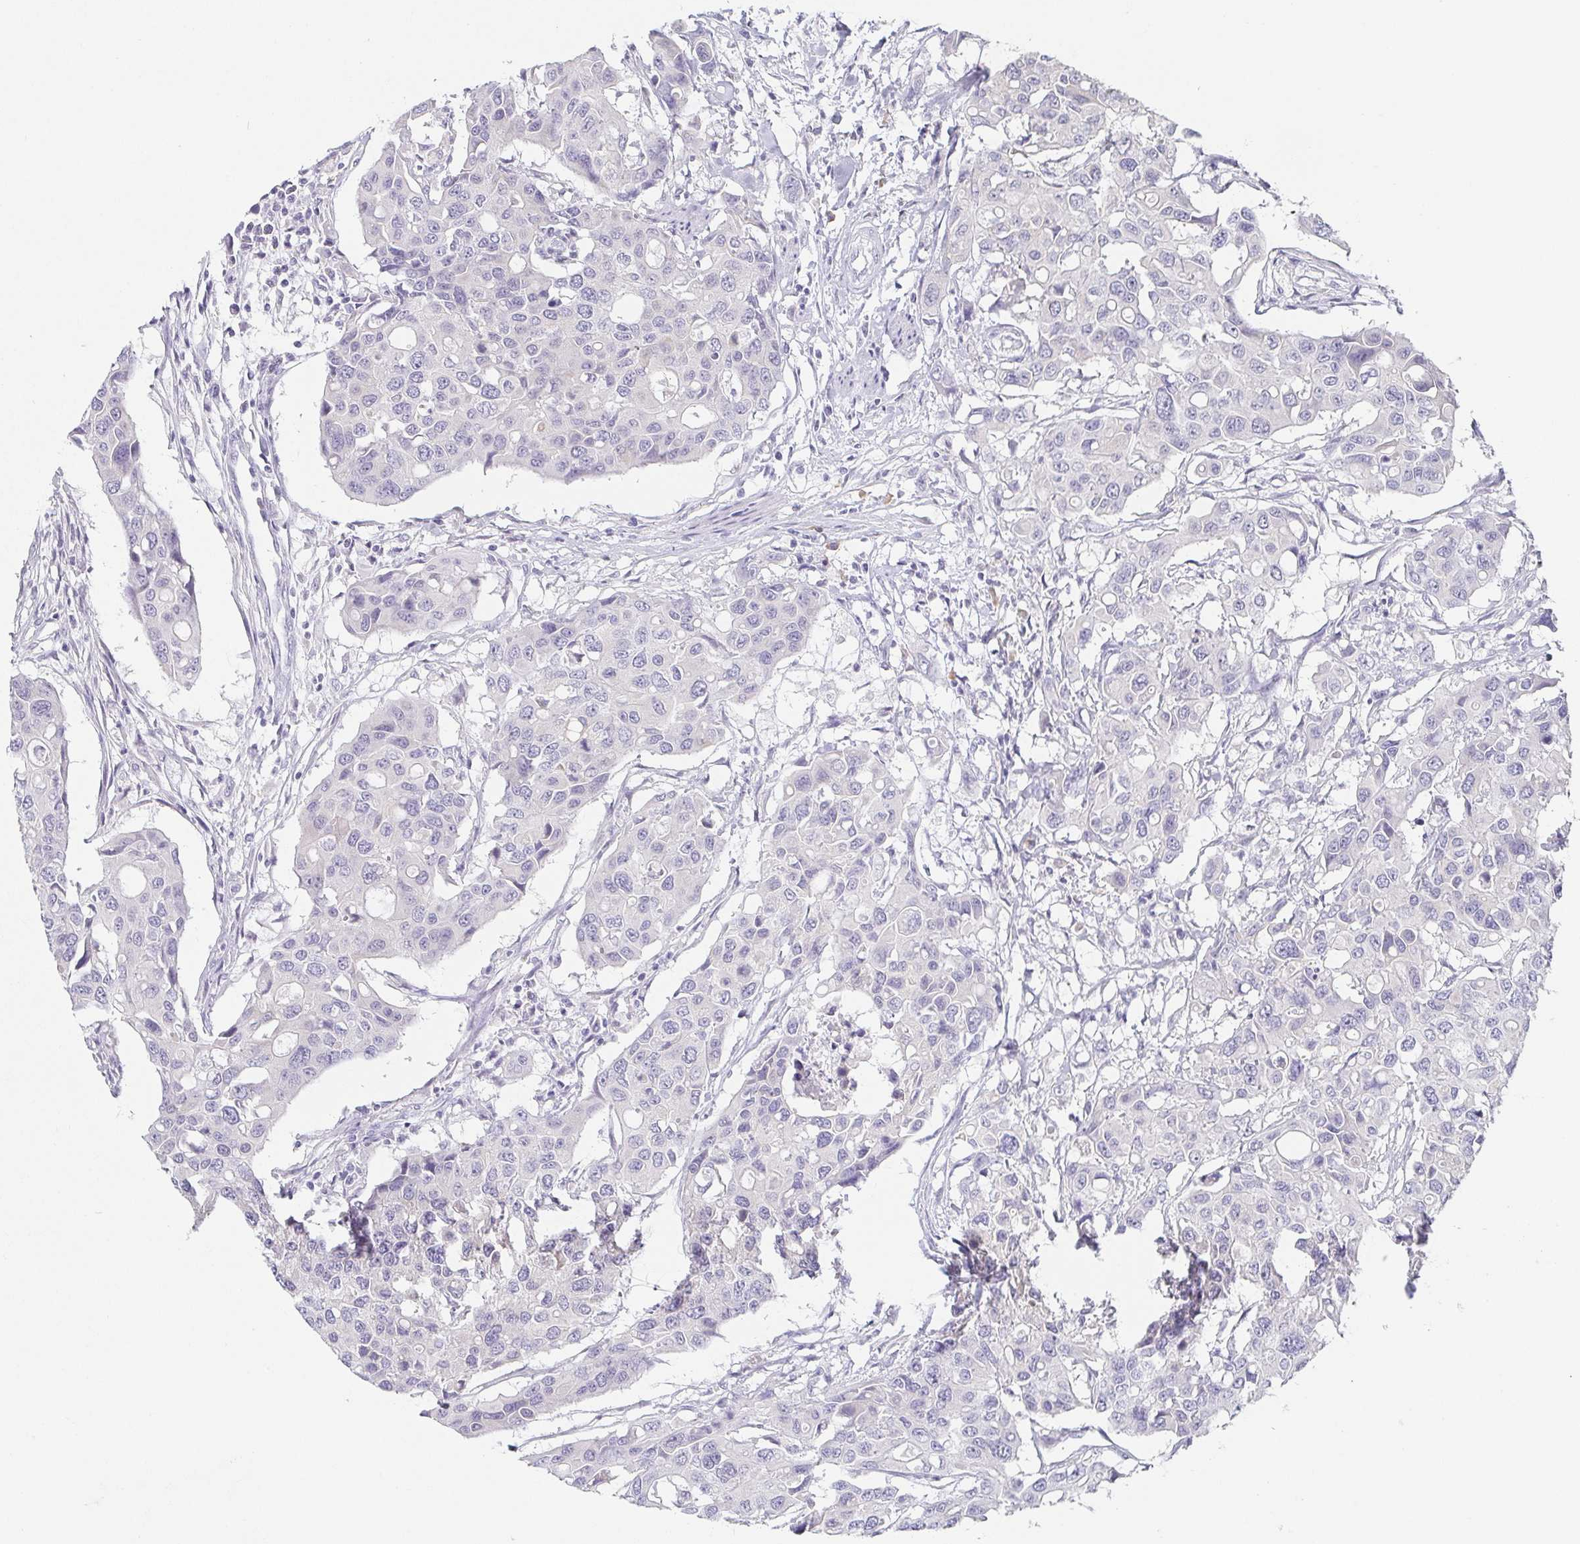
{"staining": {"intensity": "negative", "quantity": "none", "location": "none"}, "tissue": "colorectal cancer", "cell_type": "Tumor cells", "image_type": "cancer", "snomed": [{"axis": "morphology", "description": "Adenocarcinoma, NOS"}, {"axis": "topography", "description": "Colon"}], "caption": "Tumor cells show no significant staining in colorectal adenocarcinoma. (Brightfield microscopy of DAB immunohistochemistry (IHC) at high magnification).", "gene": "PRR27", "patient": {"sex": "male", "age": 77}}